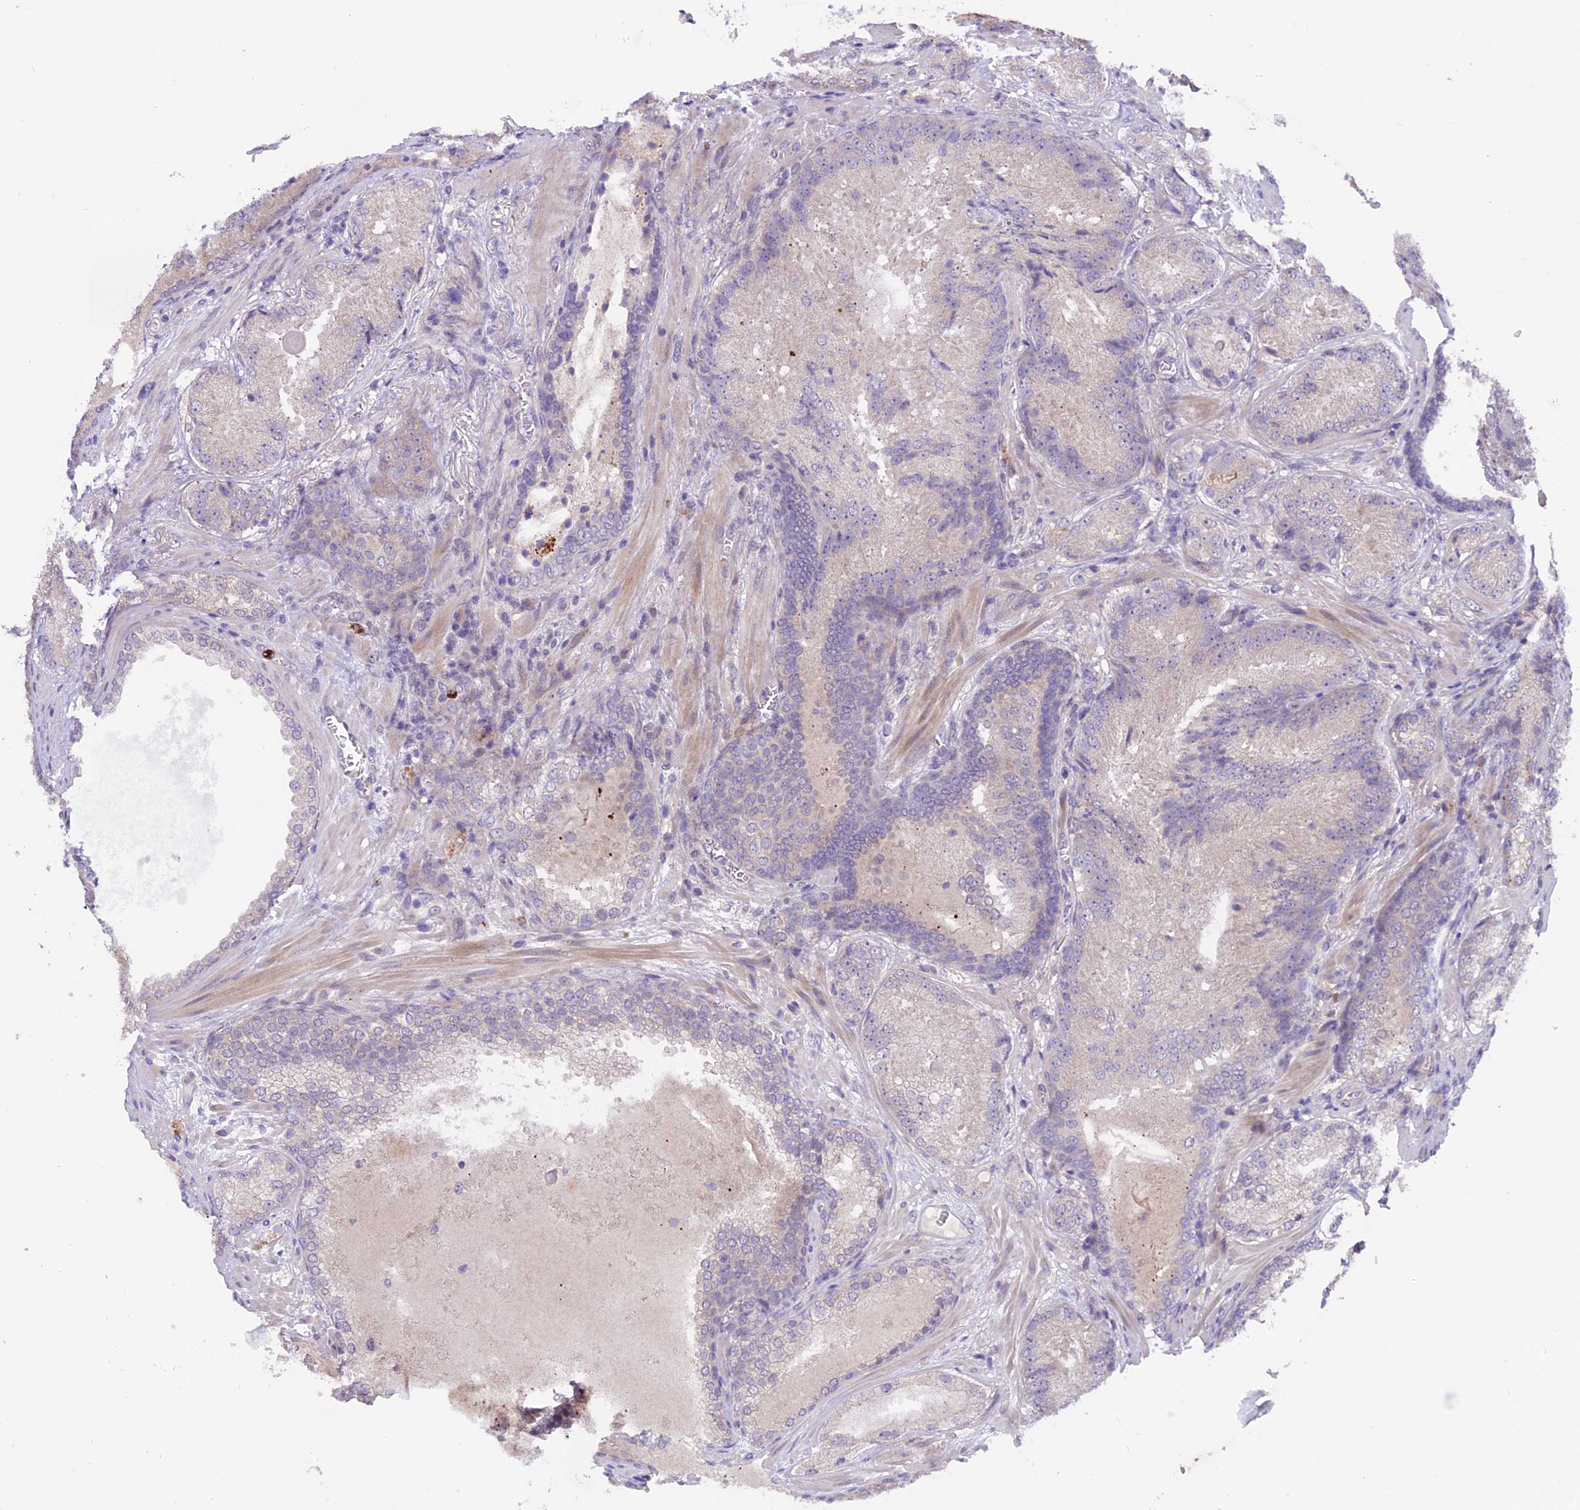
{"staining": {"intensity": "negative", "quantity": "none", "location": "none"}, "tissue": "prostate cancer", "cell_type": "Tumor cells", "image_type": "cancer", "snomed": [{"axis": "morphology", "description": "Adenocarcinoma, Low grade"}, {"axis": "topography", "description": "Prostate"}], "caption": "An image of low-grade adenocarcinoma (prostate) stained for a protein reveals no brown staining in tumor cells. Nuclei are stained in blue.", "gene": "SPRED1", "patient": {"sex": "male", "age": 74}}